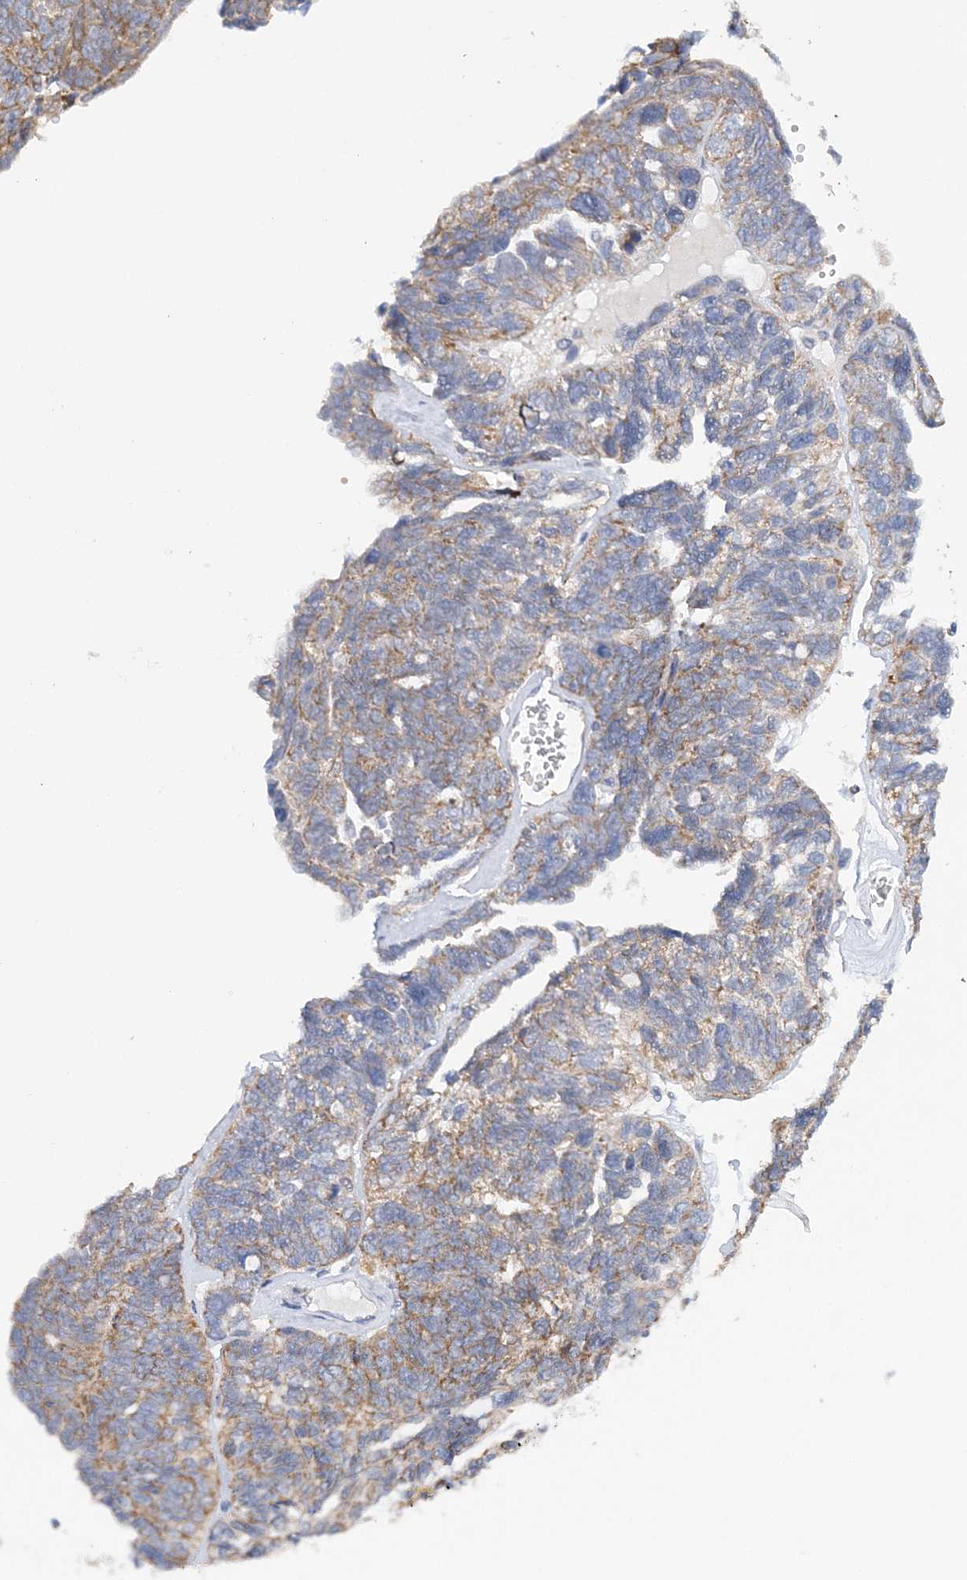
{"staining": {"intensity": "moderate", "quantity": ">75%", "location": "cytoplasmic/membranous"}, "tissue": "ovarian cancer", "cell_type": "Tumor cells", "image_type": "cancer", "snomed": [{"axis": "morphology", "description": "Cystadenocarcinoma, serous, NOS"}, {"axis": "topography", "description": "Ovary"}], "caption": "Protein expression analysis of ovarian cancer (serous cystadenocarcinoma) demonstrates moderate cytoplasmic/membranous staining in about >75% of tumor cells. (IHC, brightfield microscopy, high magnification).", "gene": "TTC32", "patient": {"sex": "female", "age": 79}}